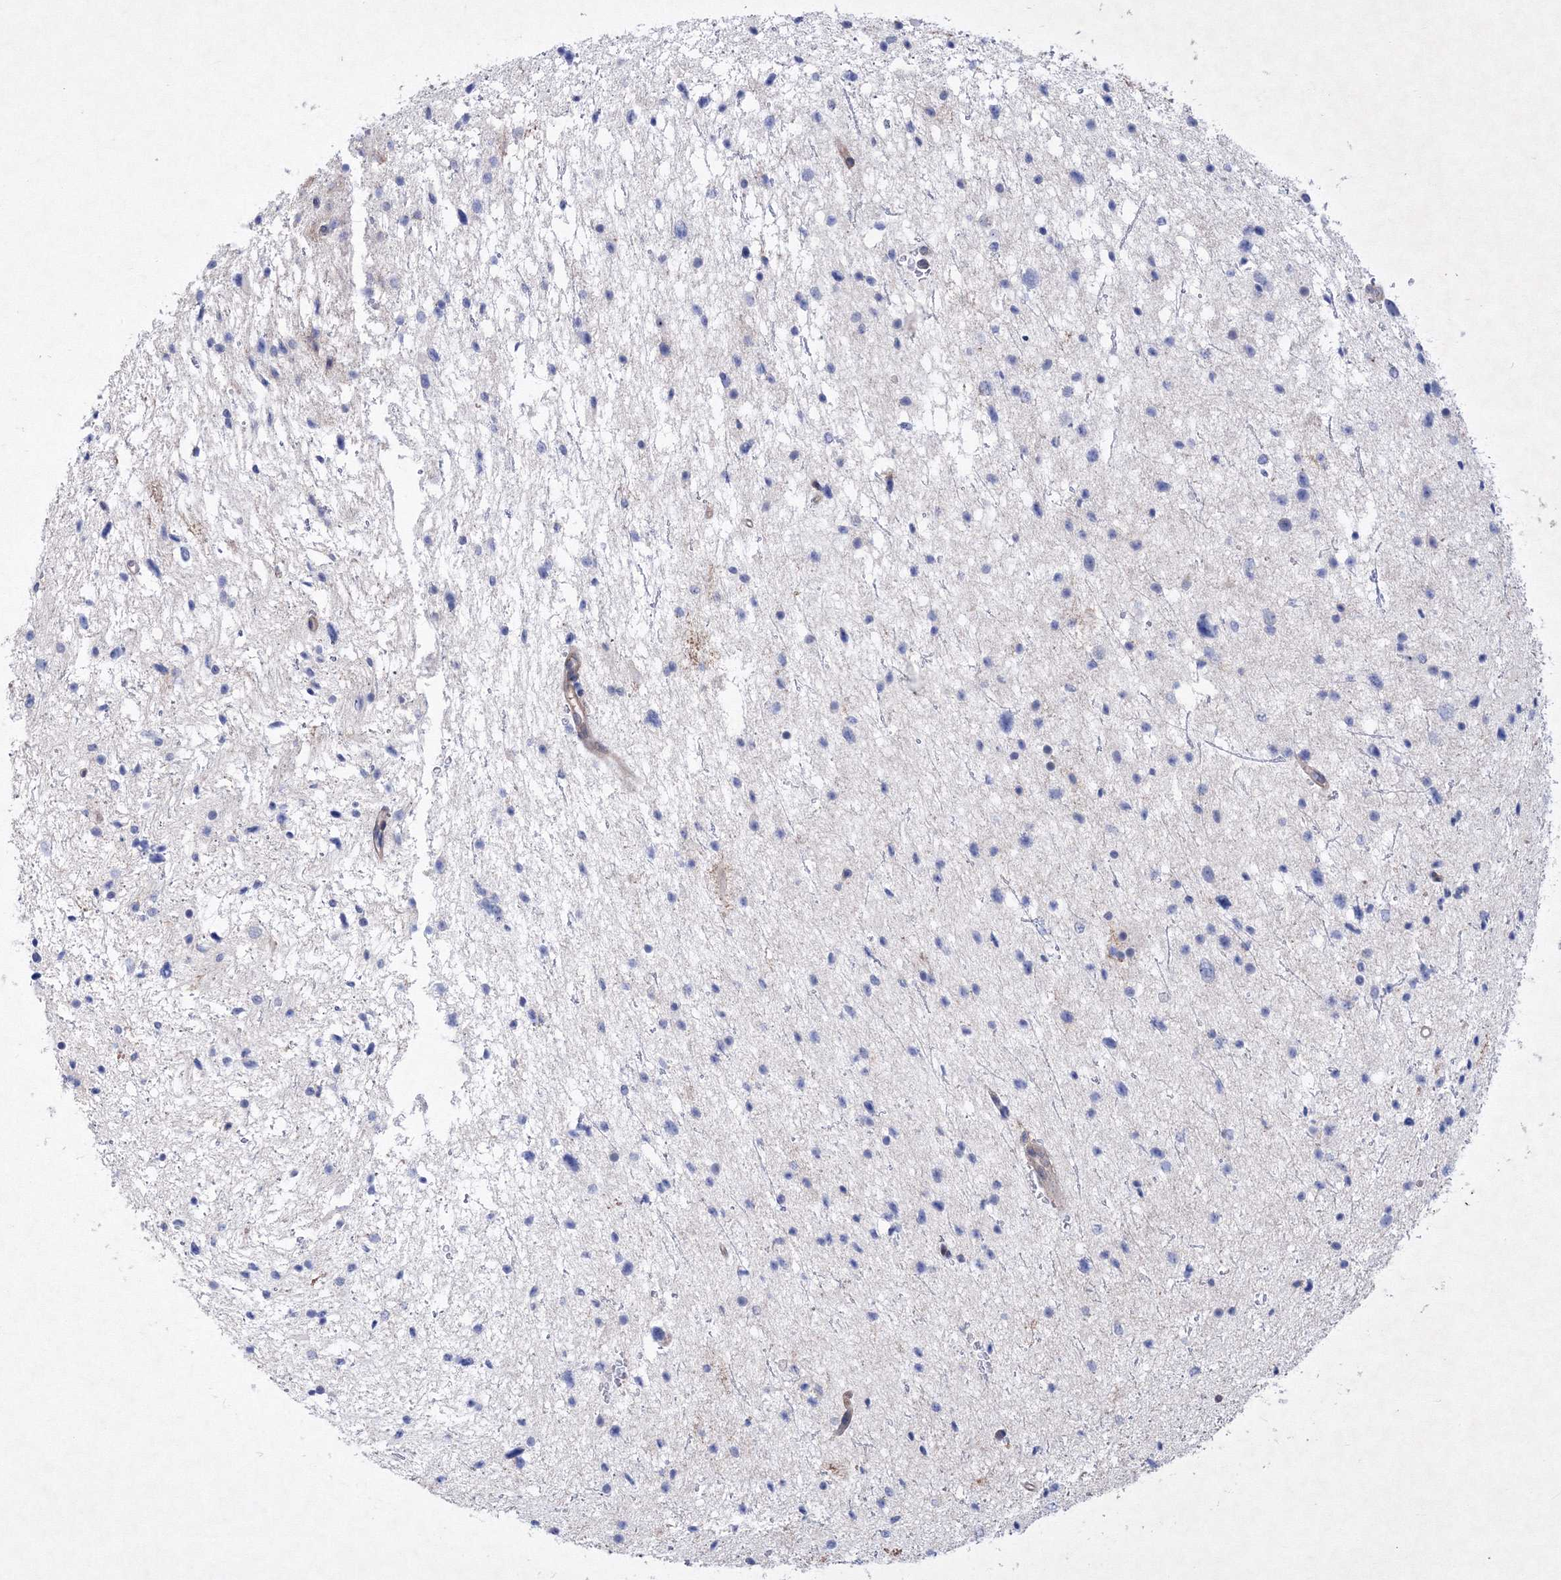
{"staining": {"intensity": "negative", "quantity": "none", "location": "none"}, "tissue": "glioma", "cell_type": "Tumor cells", "image_type": "cancer", "snomed": [{"axis": "morphology", "description": "Glioma, malignant, Low grade"}, {"axis": "topography", "description": "Brain"}], "caption": "Immunohistochemical staining of human malignant low-grade glioma demonstrates no significant positivity in tumor cells.", "gene": "RNPEPL1", "patient": {"sex": "female", "age": 37}}